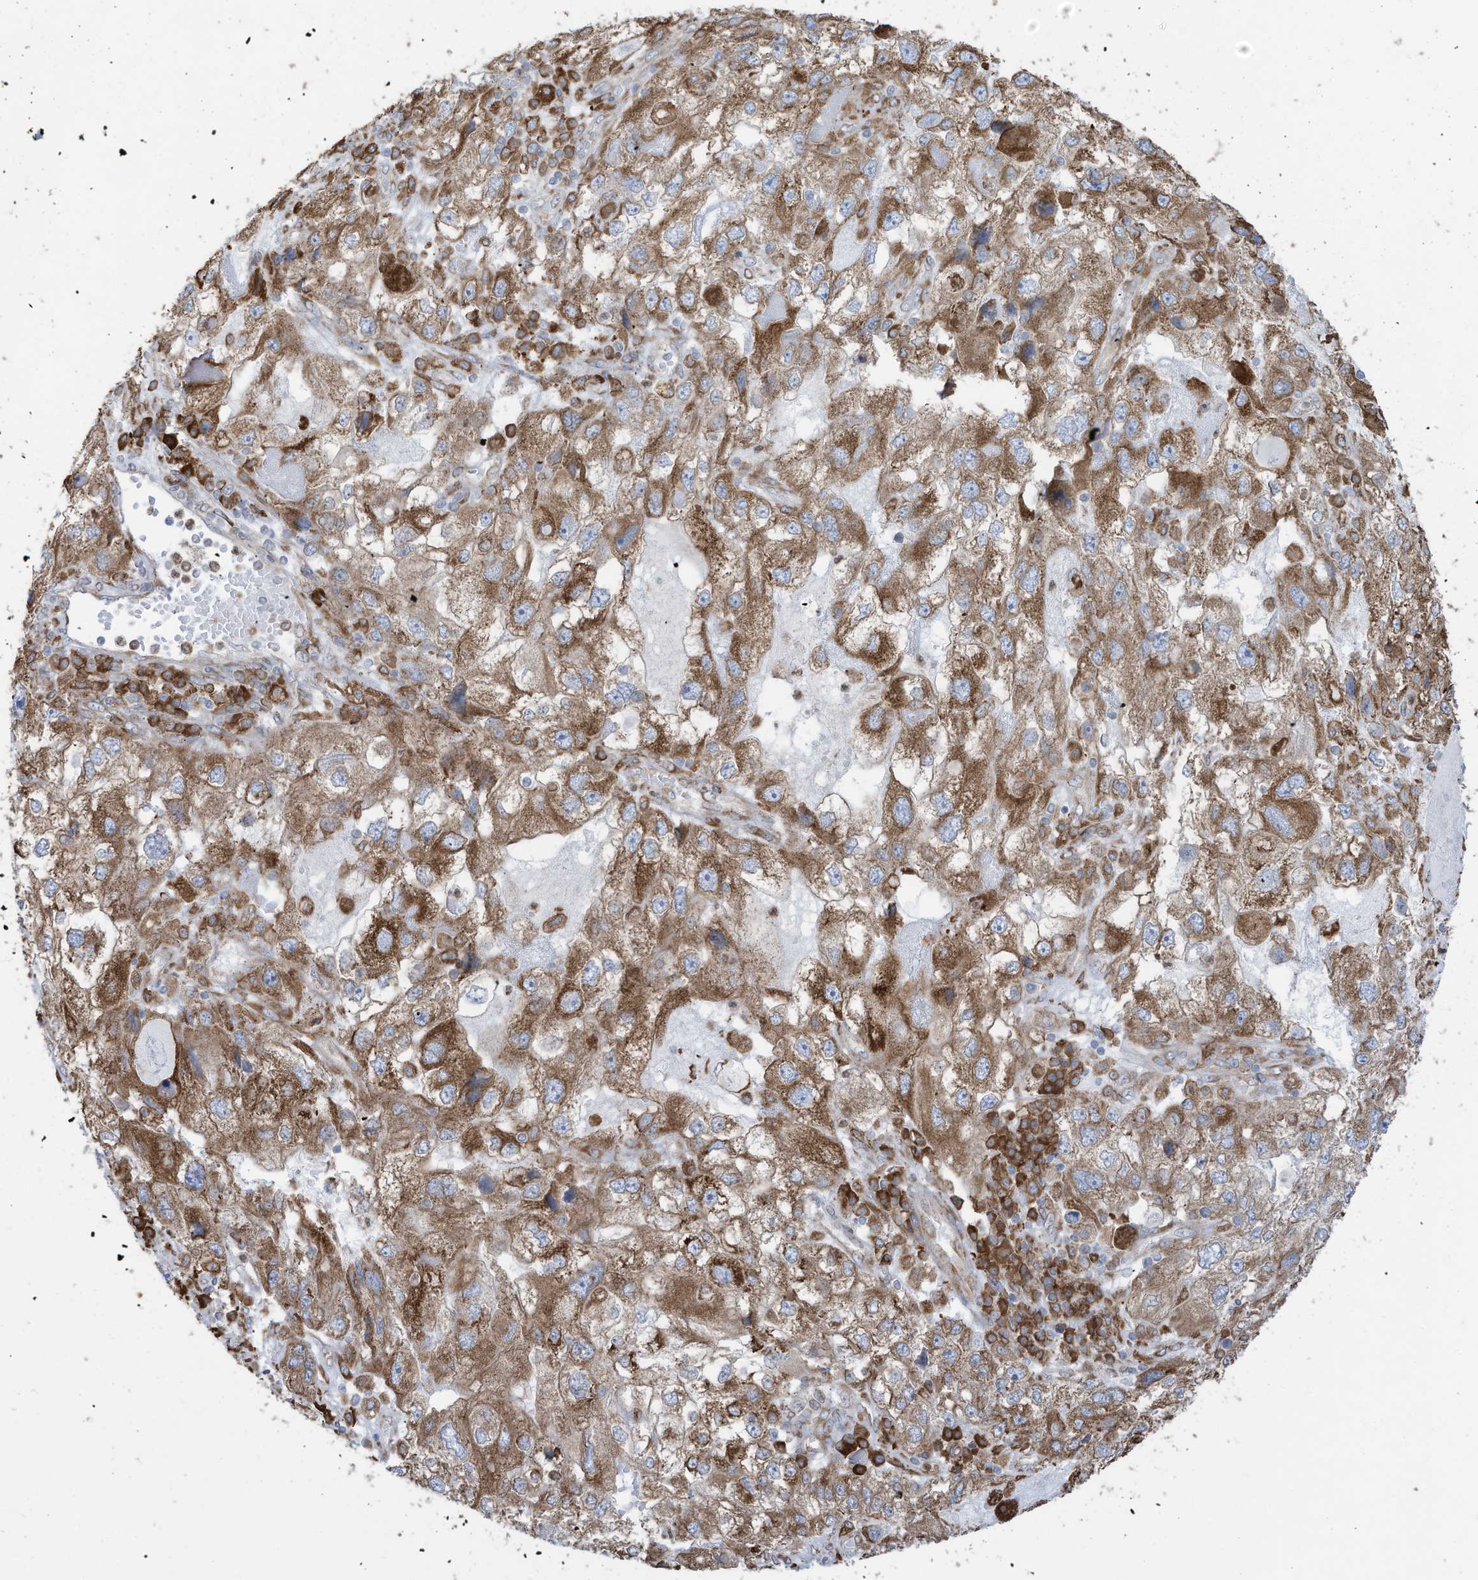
{"staining": {"intensity": "moderate", "quantity": ">75%", "location": "cytoplasmic/membranous"}, "tissue": "endometrial cancer", "cell_type": "Tumor cells", "image_type": "cancer", "snomed": [{"axis": "morphology", "description": "Adenocarcinoma, NOS"}, {"axis": "topography", "description": "Endometrium"}], "caption": "Brown immunohistochemical staining in human endometrial cancer shows moderate cytoplasmic/membranous positivity in approximately >75% of tumor cells.", "gene": "ZNF354C", "patient": {"sex": "female", "age": 49}}